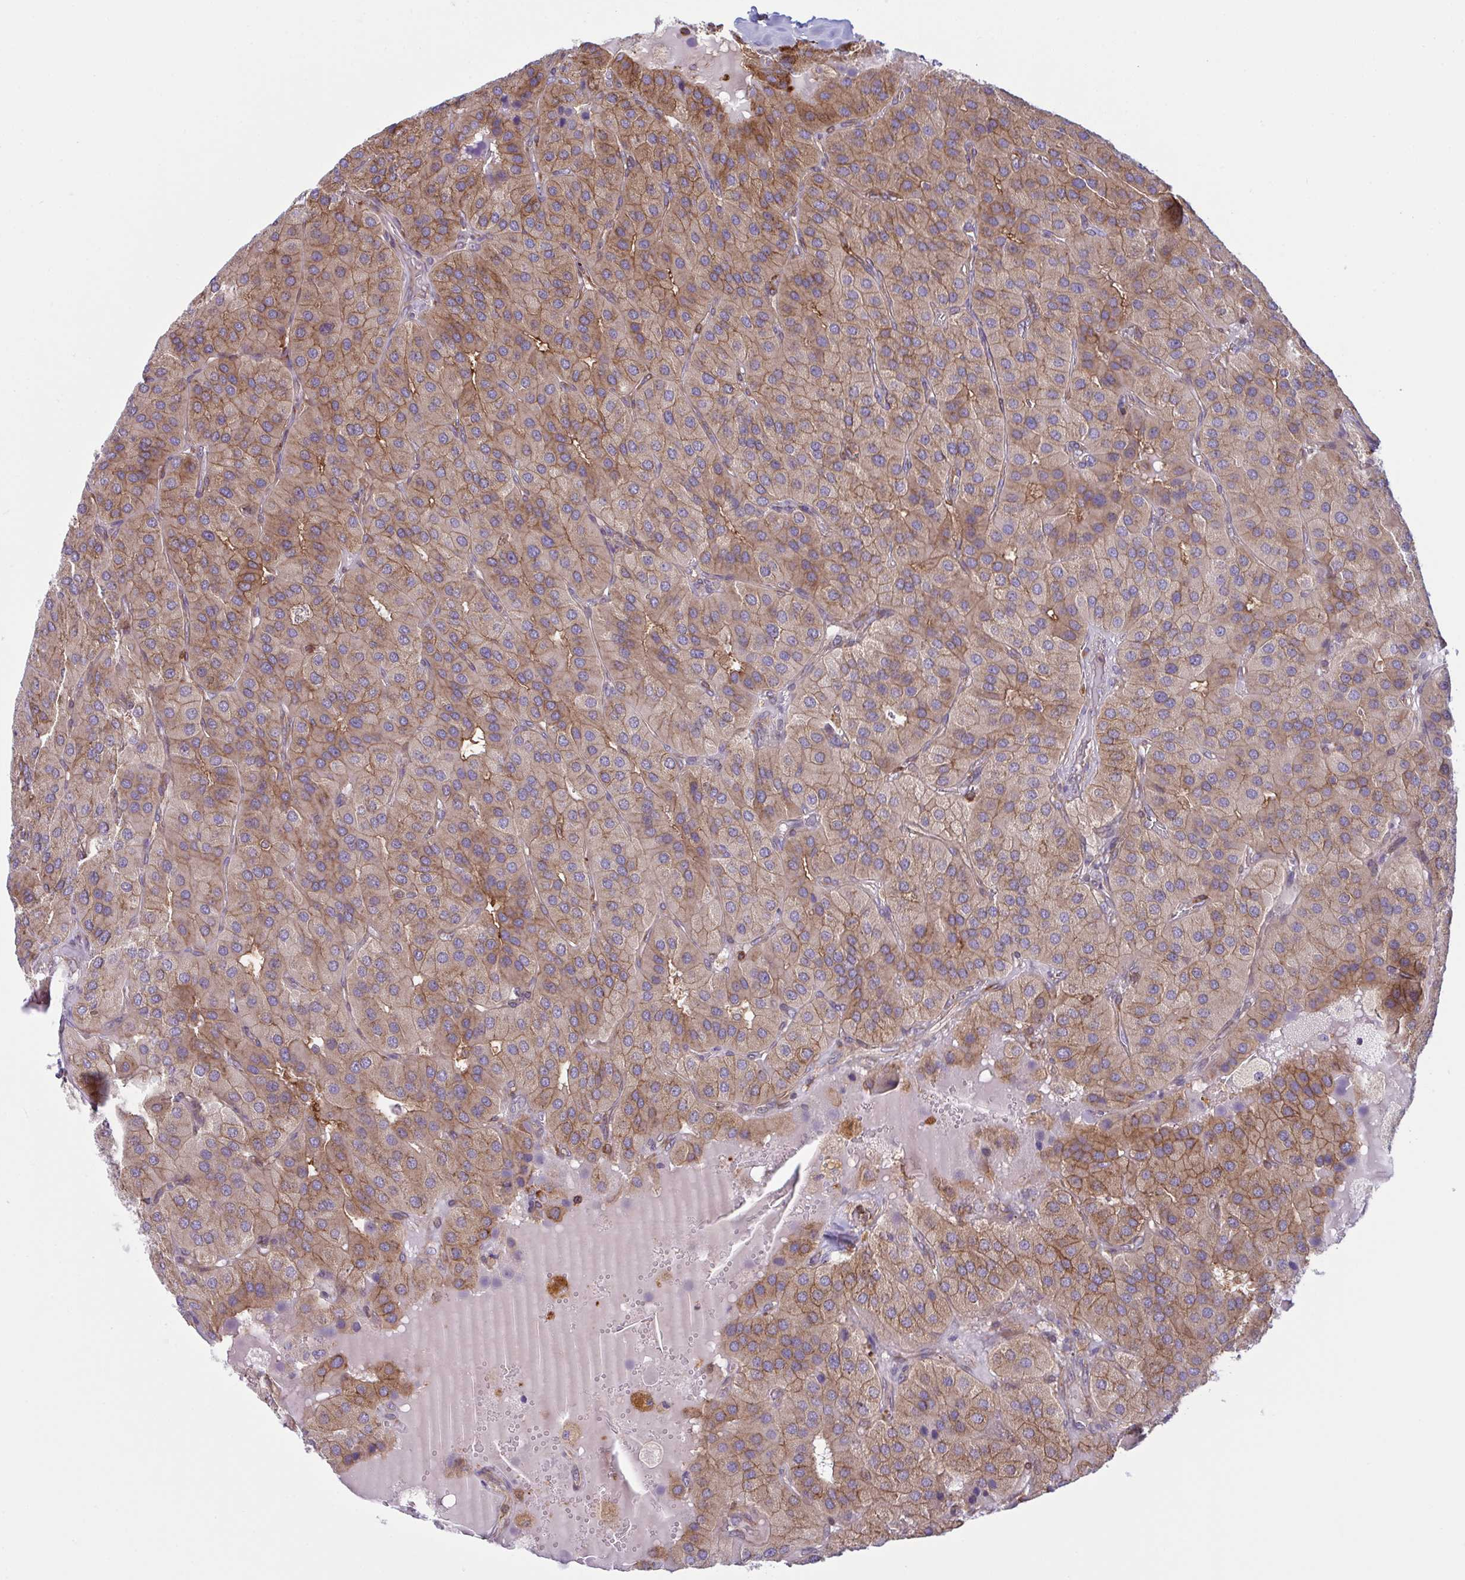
{"staining": {"intensity": "moderate", "quantity": ">75%", "location": "cytoplasmic/membranous"}, "tissue": "parathyroid gland", "cell_type": "Glandular cells", "image_type": "normal", "snomed": [{"axis": "morphology", "description": "Normal tissue, NOS"}, {"axis": "morphology", "description": "Adenoma, NOS"}, {"axis": "topography", "description": "Parathyroid gland"}], "caption": "DAB immunohistochemical staining of benign human parathyroid gland shows moderate cytoplasmic/membranous protein expression in about >75% of glandular cells. (DAB (3,3'-diaminobenzidine) IHC, brown staining for protein, blue staining for nuclei).", "gene": "TSC22D3", "patient": {"sex": "female", "age": 86}}